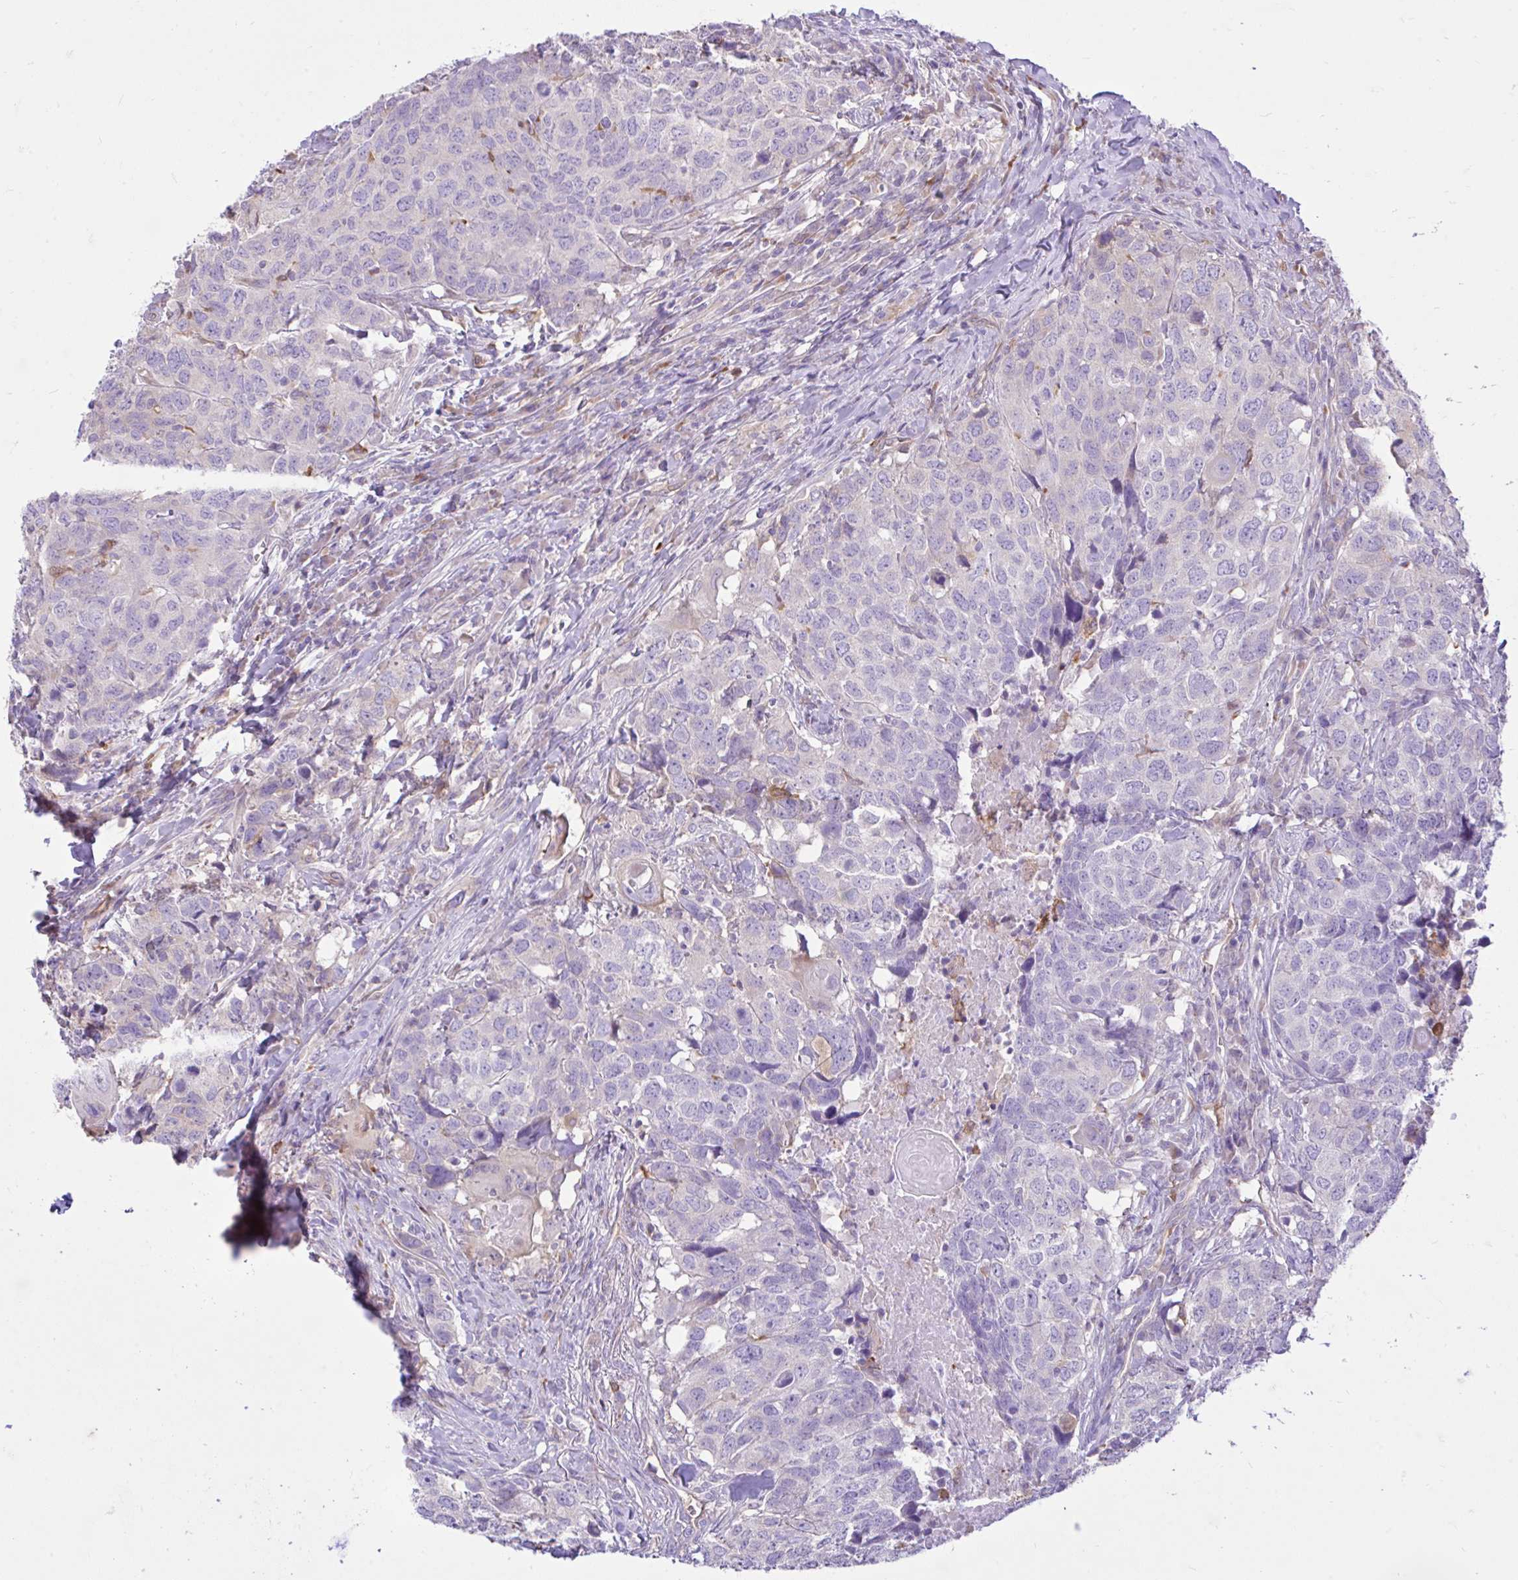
{"staining": {"intensity": "negative", "quantity": "none", "location": "none"}, "tissue": "head and neck cancer", "cell_type": "Tumor cells", "image_type": "cancer", "snomed": [{"axis": "morphology", "description": "Normal tissue, NOS"}, {"axis": "morphology", "description": "Squamous cell carcinoma, NOS"}, {"axis": "topography", "description": "Skeletal muscle"}, {"axis": "topography", "description": "Vascular tissue"}, {"axis": "topography", "description": "Peripheral nerve tissue"}, {"axis": "topography", "description": "Head-Neck"}], "caption": "Micrograph shows no protein positivity in tumor cells of squamous cell carcinoma (head and neck) tissue.", "gene": "EEF1A2", "patient": {"sex": "male", "age": 66}}